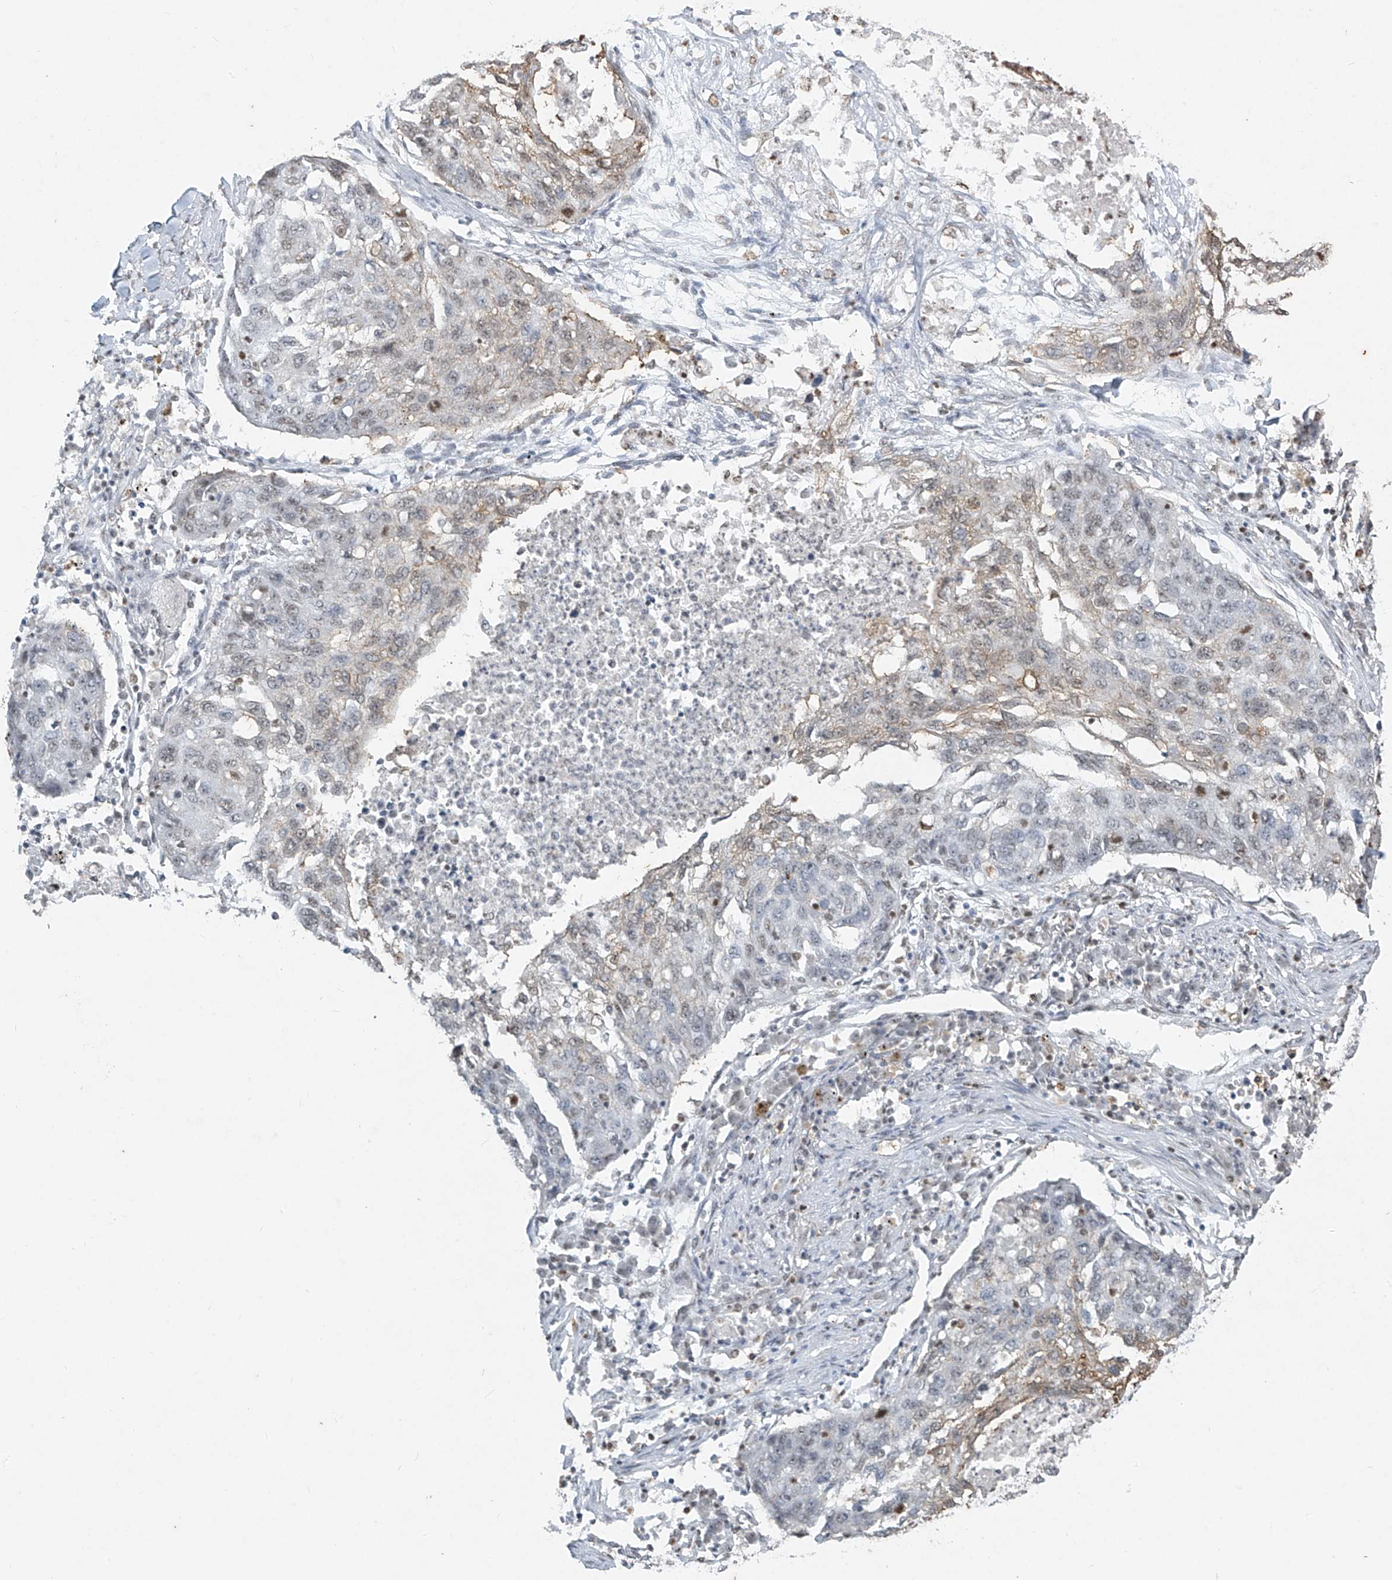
{"staining": {"intensity": "weak", "quantity": "<25%", "location": "cytoplasmic/membranous"}, "tissue": "lung cancer", "cell_type": "Tumor cells", "image_type": "cancer", "snomed": [{"axis": "morphology", "description": "Squamous cell carcinoma, NOS"}, {"axis": "topography", "description": "Lung"}], "caption": "Immunohistochemistry image of neoplastic tissue: human lung cancer stained with DAB displays no significant protein expression in tumor cells.", "gene": "TFEC", "patient": {"sex": "female", "age": 63}}